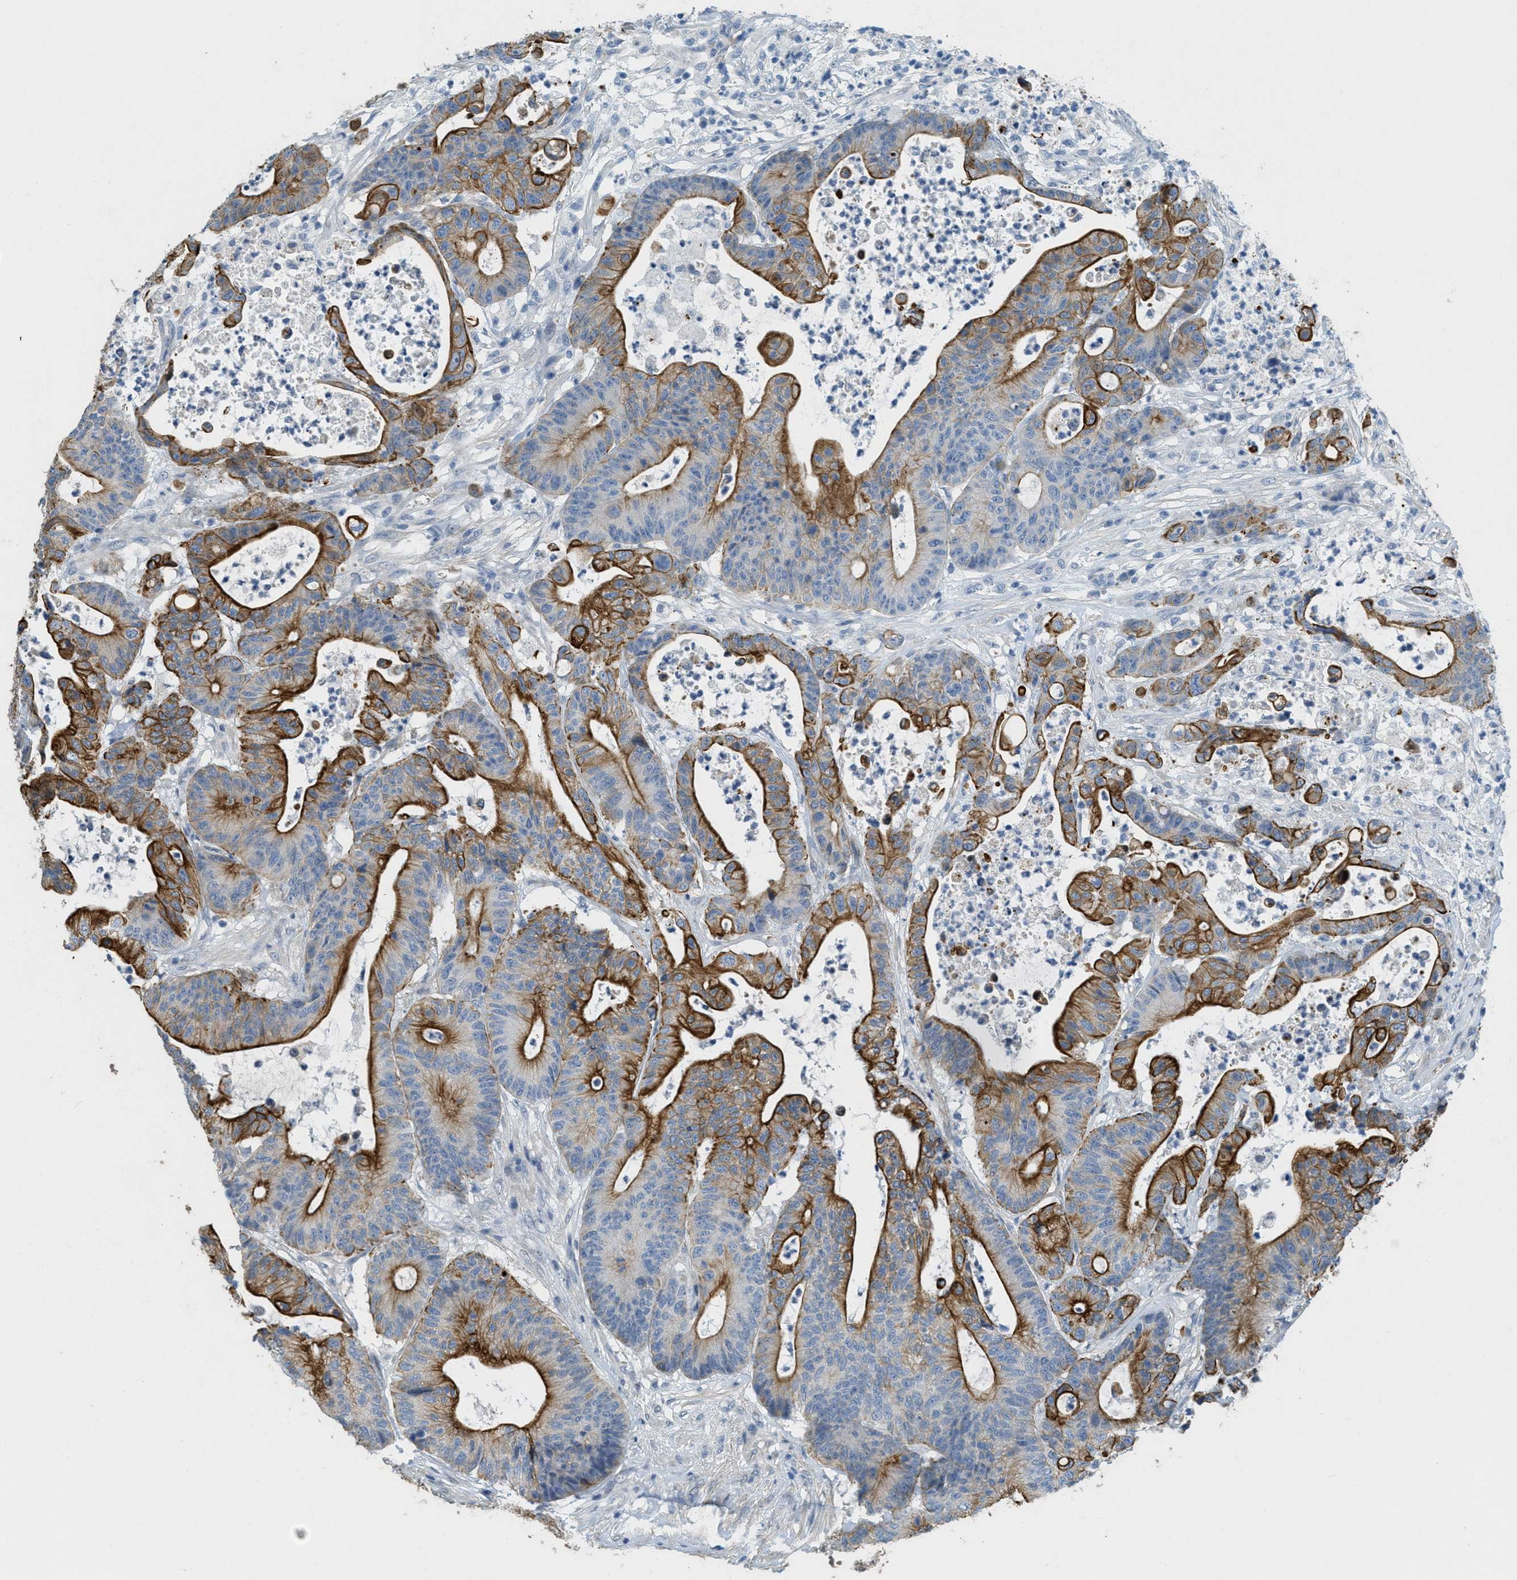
{"staining": {"intensity": "strong", "quantity": ">75%", "location": "cytoplasmic/membranous"}, "tissue": "colorectal cancer", "cell_type": "Tumor cells", "image_type": "cancer", "snomed": [{"axis": "morphology", "description": "Adenocarcinoma, NOS"}, {"axis": "topography", "description": "Colon"}], "caption": "Immunohistochemistry (IHC) photomicrograph of colorectal adenocarcinoma stained for a protein (brown), which shows high levels of strong cytoplasmic/membranous staining in about >75% of tumor cells.", "gene": "MRS2", "patient": {"sex": "female", "age": 84}}